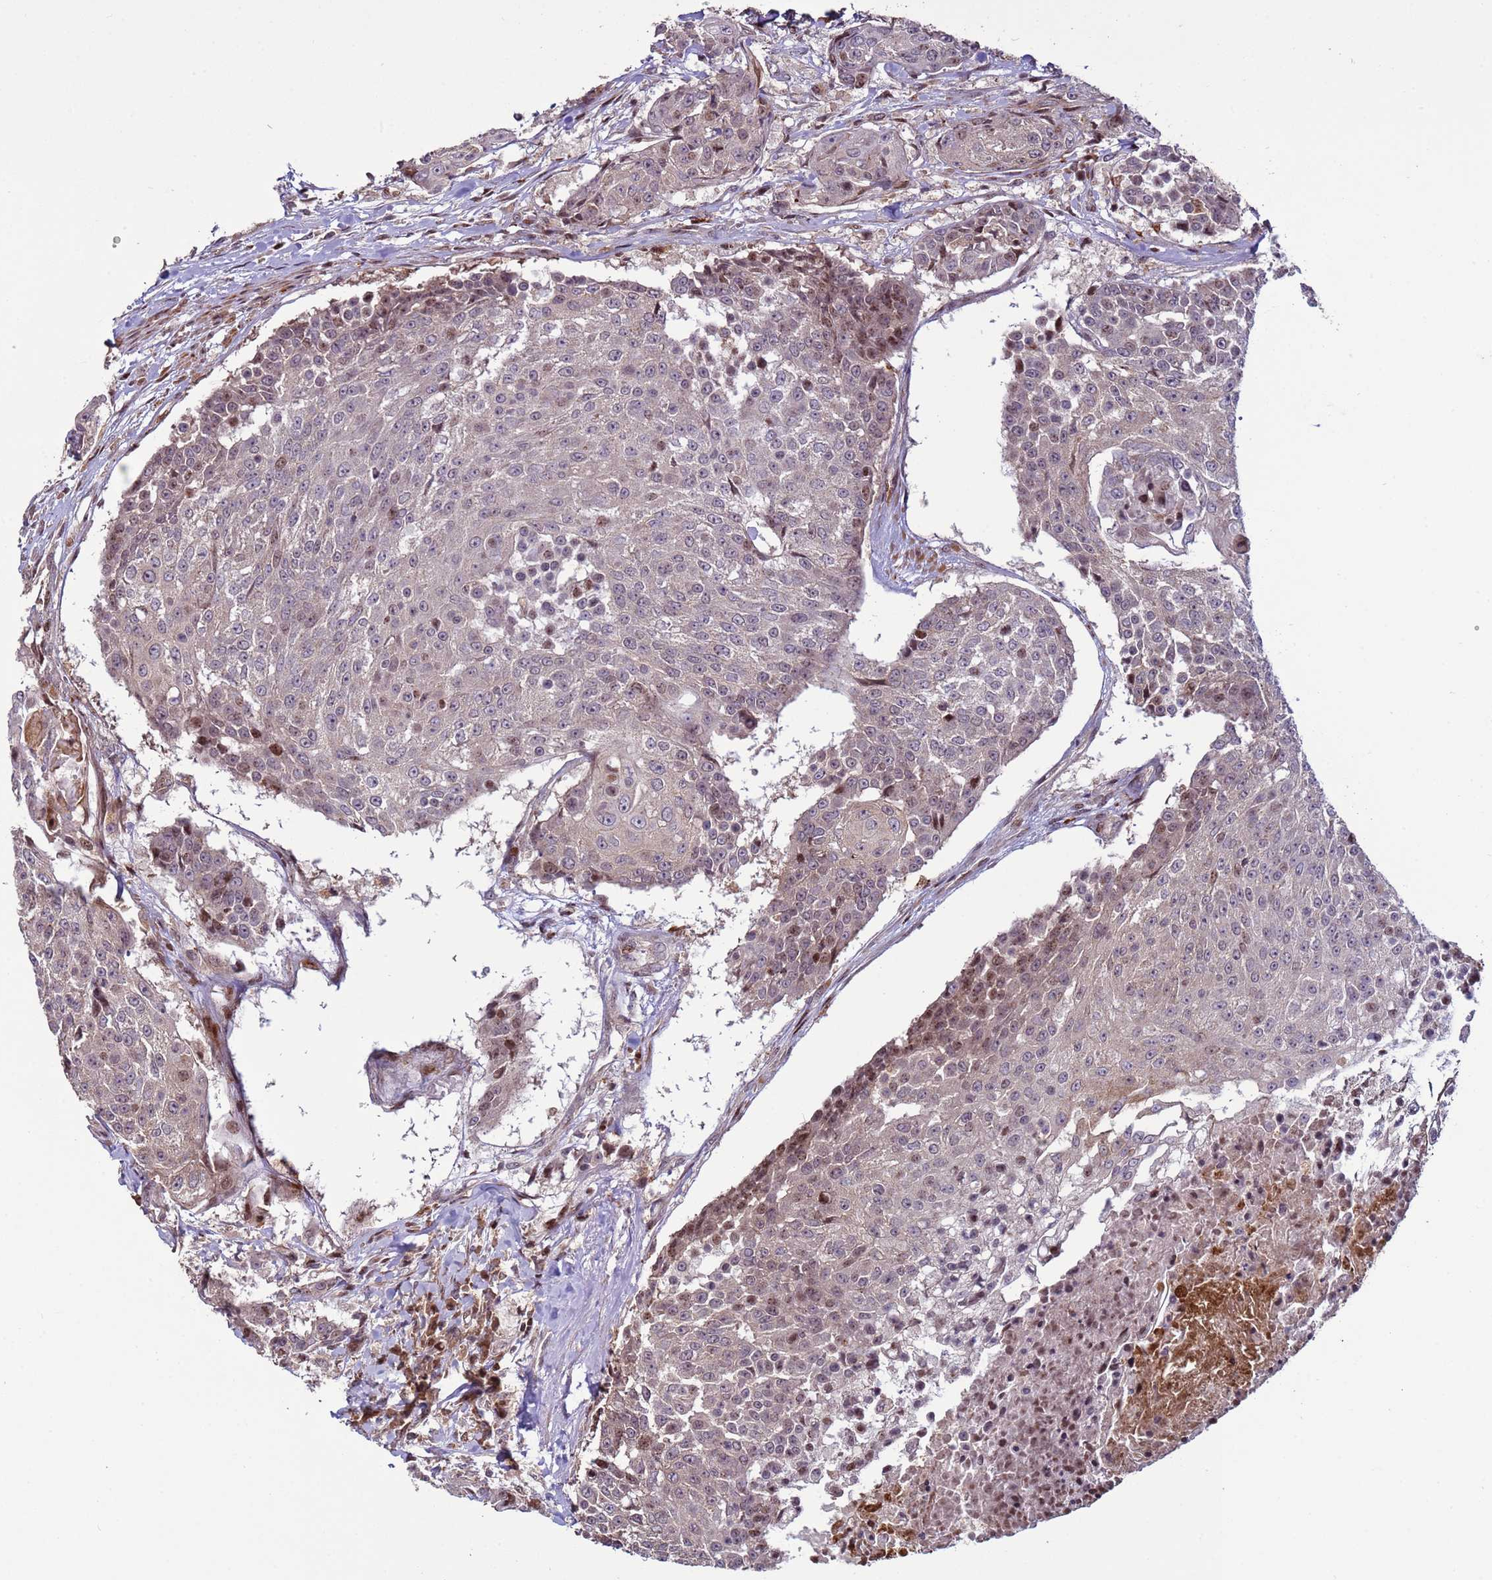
{"staining": {"intensity": "weak", "quantity": "<25%", "location": "nuclear"}, "tissue": "urothelial cancer", "cell_type": "Tumor cells", "image_type": "cancer", "snomed": [{"axis": "morphology", "description": "Urothelial carcinoma, High grade"}, {"axis": "topography", "description": "Urinary bladder"}], "caption": "IHC micrograph of human urothelial cancer stained for a protein (brown), which reveals no expression in tumor cells.", "gene": "HGH1", "patient": {"sex": "female", "age": 63}}